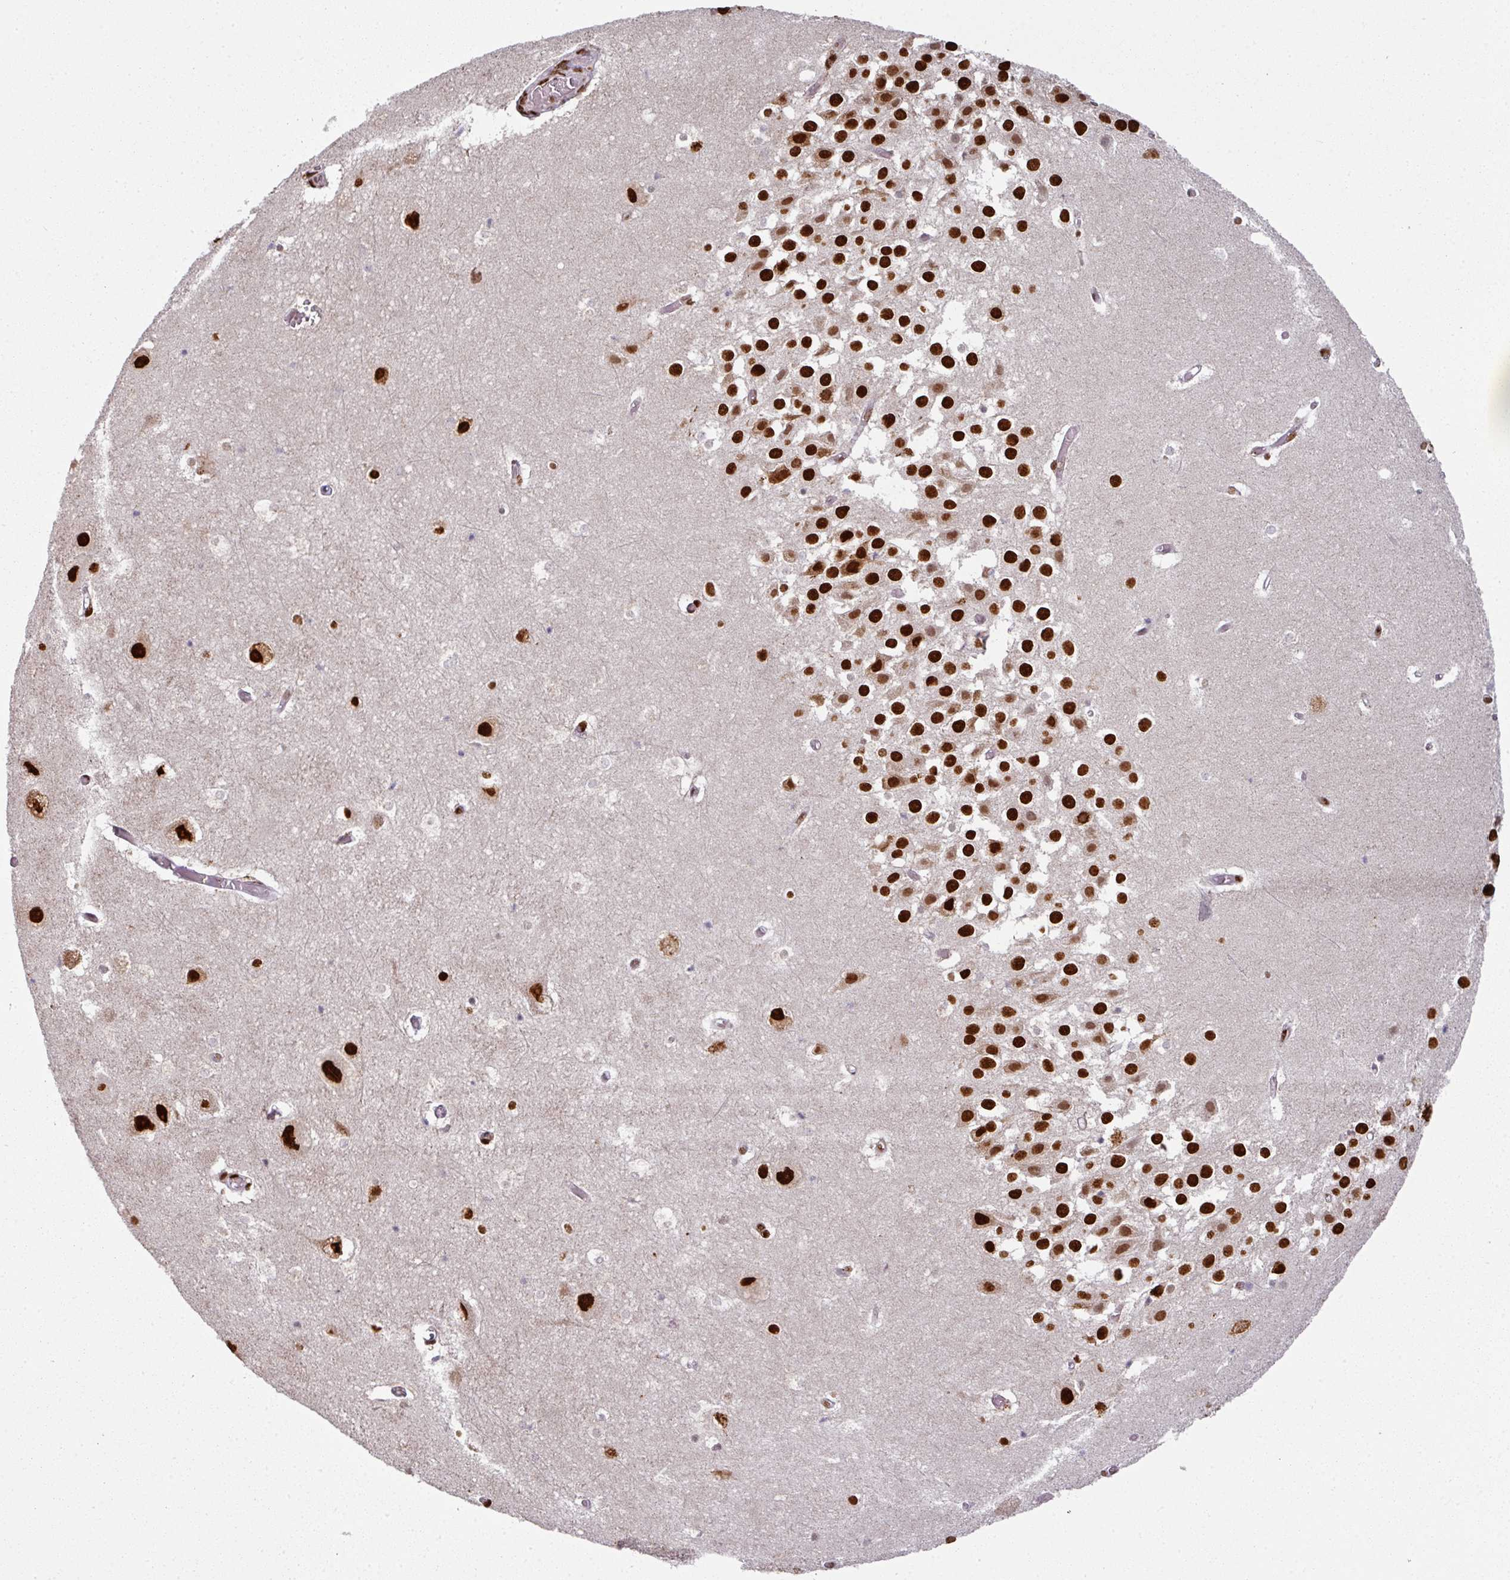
{"staining": {"intensity": "strong", "quantity": "25%-75%", "location": "nuclear"}, "tissue": "hippocampus", "cell_type": "Glial cells", "image_type": "normal", "snomed": [{"axis": "morphology", "description": "Normal tissue, NOS"}, {"axis": "topography", "description": "Hippocampus"}], "caption": "A brown stain highlights strong nuclear positivity of a protein in glial cells of normal human hippocampus. (DAB (3,3'-diaminobenzidine) = brown stain, brightfield microscopy at high magnification).", "gene": "SIK3", "patient": {"sex": "female", "age": 52}}